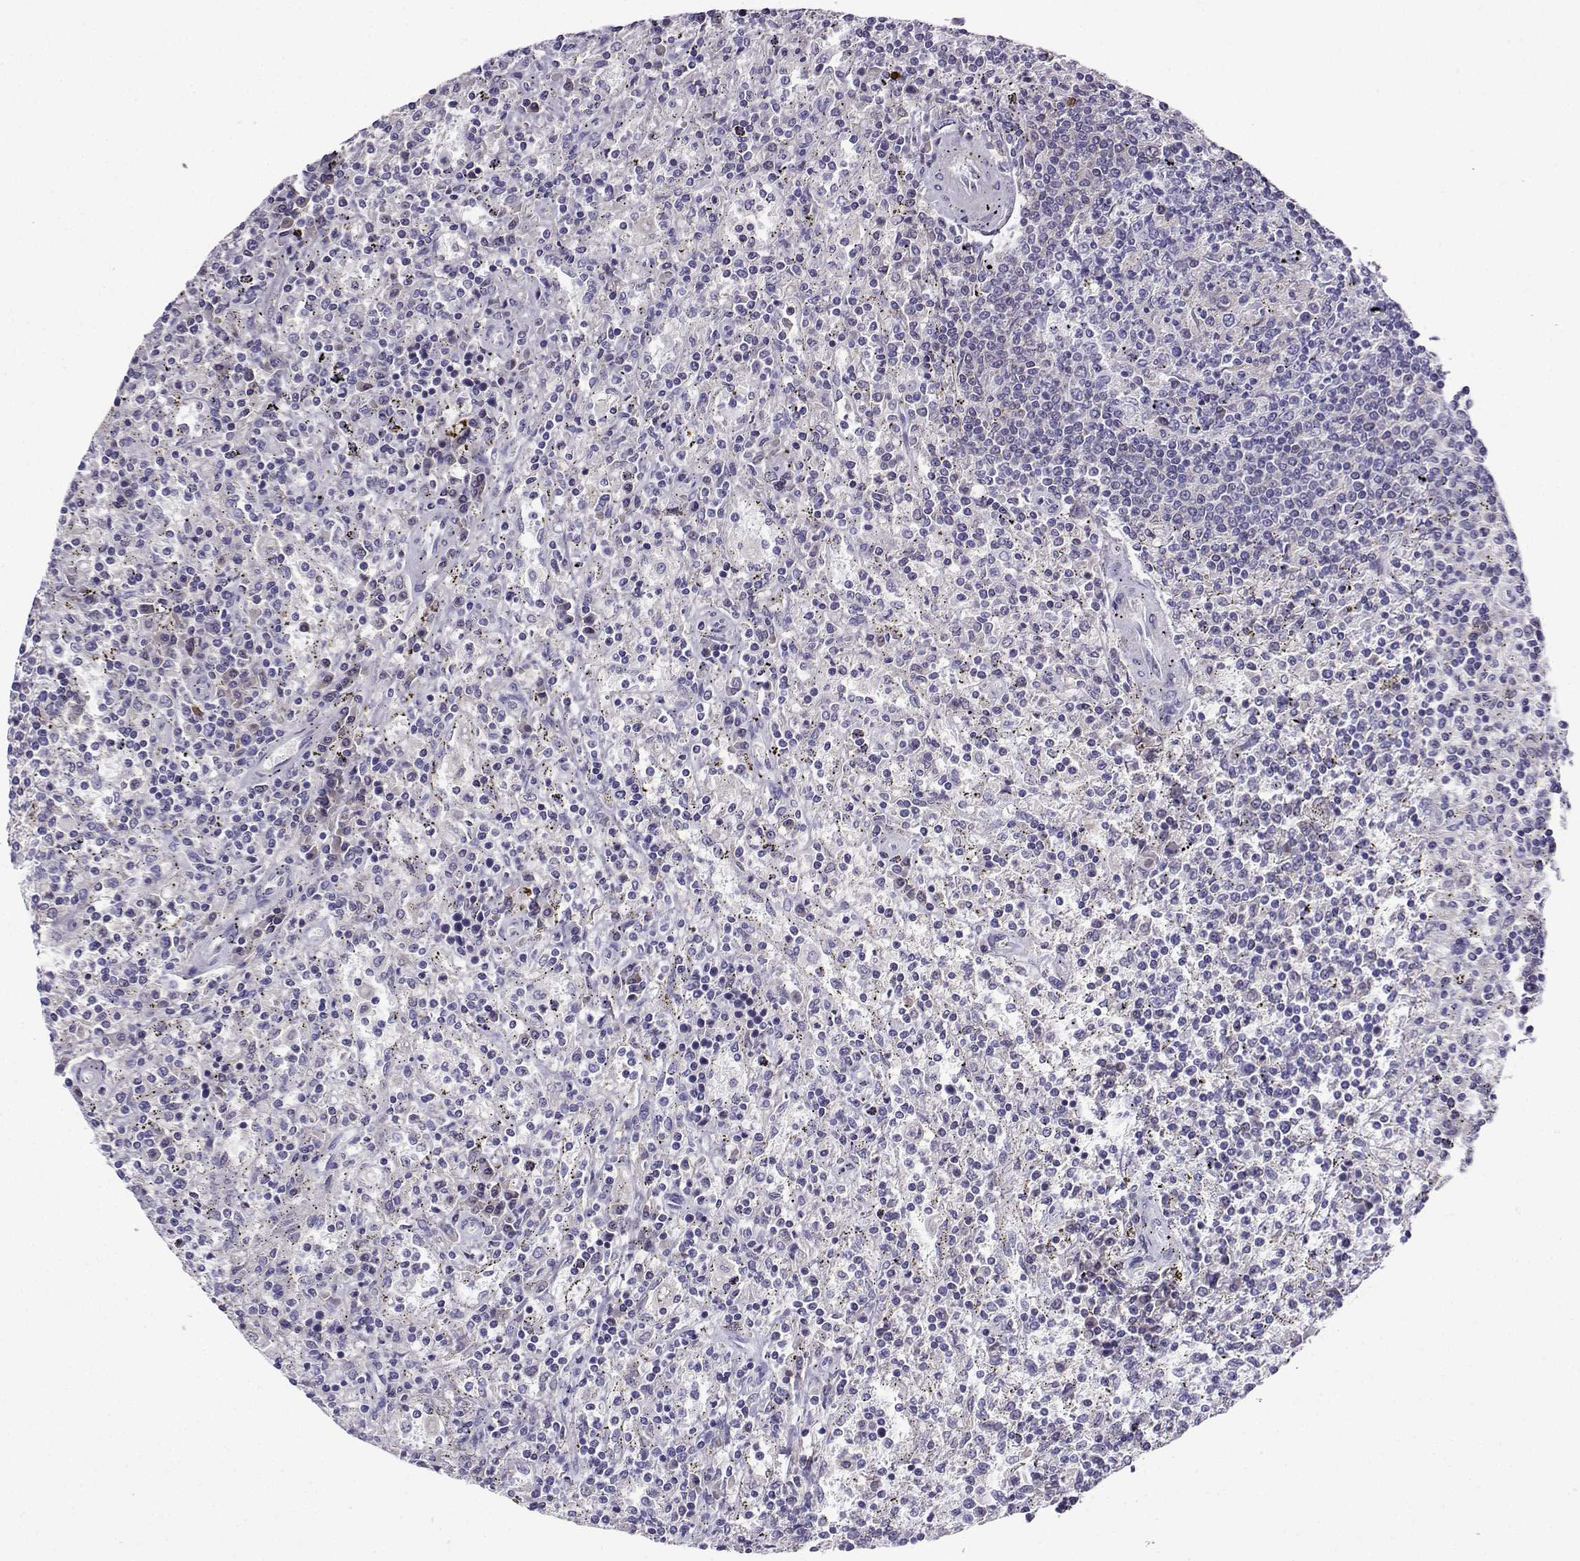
{"staining": {"intensity": "negative", "quantity": "none", "location": "none"}, "tissue": "lymphoma", "cell_type": "Tumor cells", "image_type": "cancer", "snomed": [{"axis": "morphology", "description": "Malignant lymphoma, non-Hodgkin's type, Low grade"}, {"axis": "topography", "description": "Spleen"}], "caption": "Protein analysis of lymphoma reveals no significant staining in tumor cells.", "gene": "LINGO1", "patient": {"sex": "male", "age": 62}}